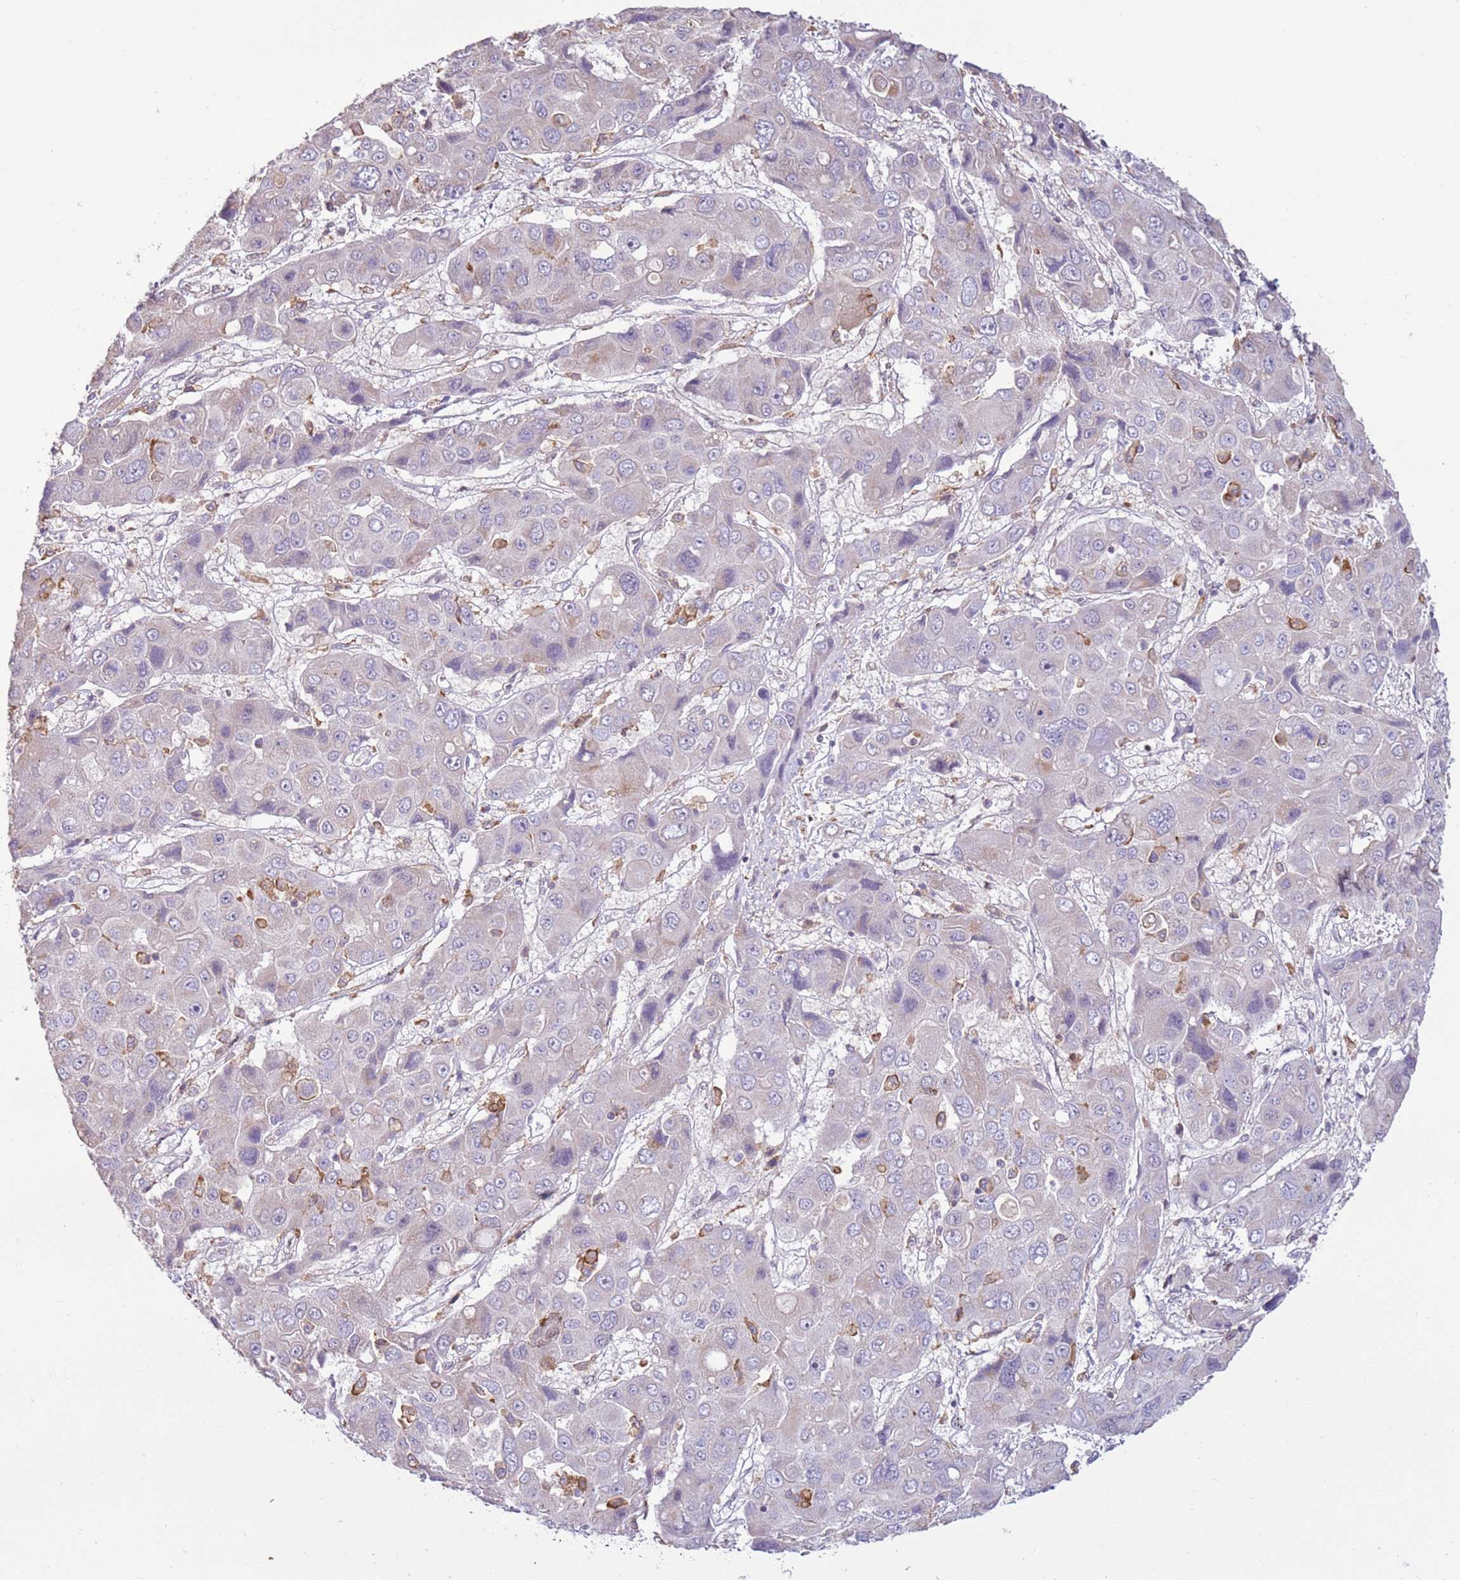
{"staining": {"intensity": "negative", "quantity": "none", "location": "none"}, "tissue": "liver cancer", "cell_type": "Tumor cells", "image_type": "cancer", "snomed": [{"axis": "morphology", "description": "Cholangiocarcinoma"}, {"axis": "topography", "description": "Liver"}], "caption": "Immunohistochemical staining of human liver cancer shows no significant expression in tumor cells. (Stains: DAB (3,3'-diaminobenzidine) IHC with hematoxylin counter stain, Microscopy: brightfield microscopy at high magnification).", "gene": "CAPN9", "patient": {"sex": "male", "age": 67}}